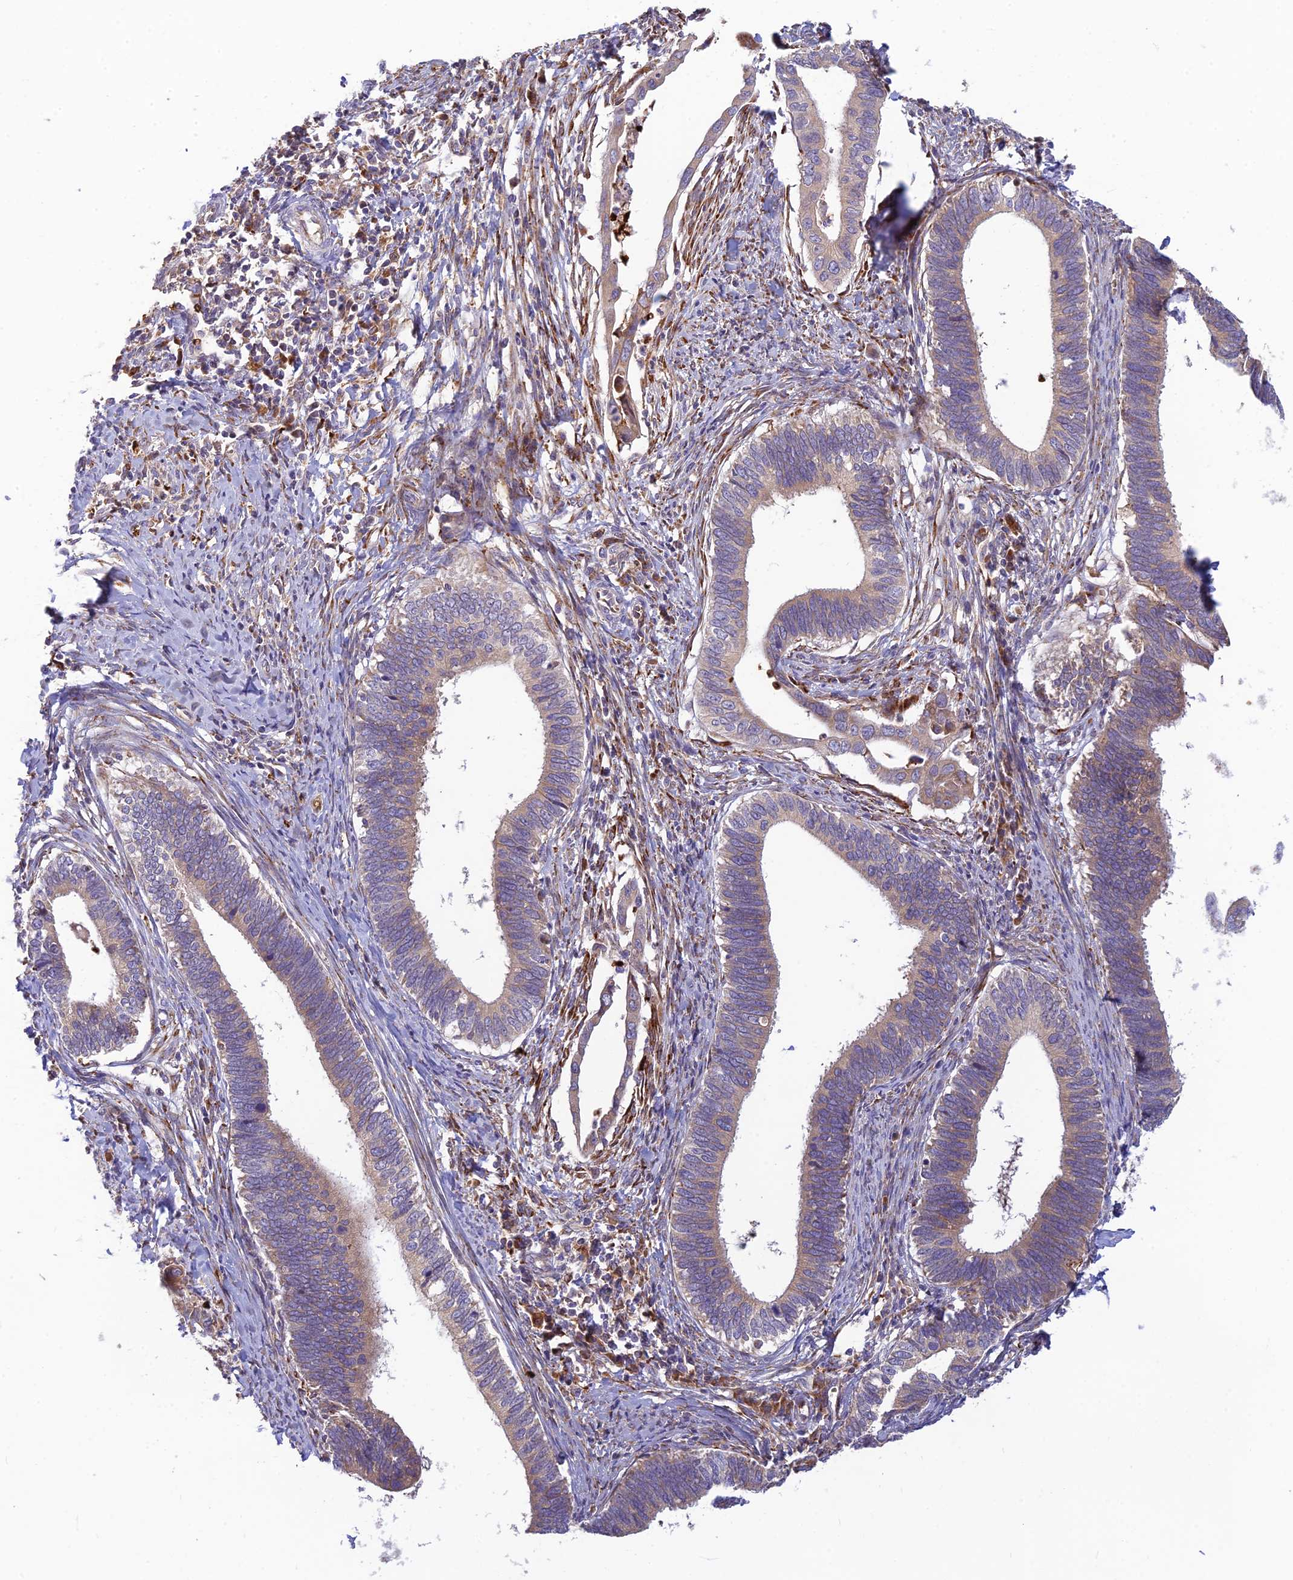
{"staining": {"intensity": "weak", "quantity": "25%-75%", "location": "cytoplasmic/membranous"}, "tissue": "cervical cancer", "cell_type": "Tumor cells", "image_type": "cancer", "snomed": [{"axis": "morphology", "description": "Adenocarcinoma, NOS"}, {"axis": "topography", "description": "Cervix"}], "caption": "This micrograph reveals cervical adenocarcinoma stained with IHC to label a protein in brown. The cytoplasmic/membranous of tumor cells show weak positivity for the protein. Nuclei are counter-stained blue.", "gene": "UFSP2", "patient": {"sex": "female", "age": 42}}